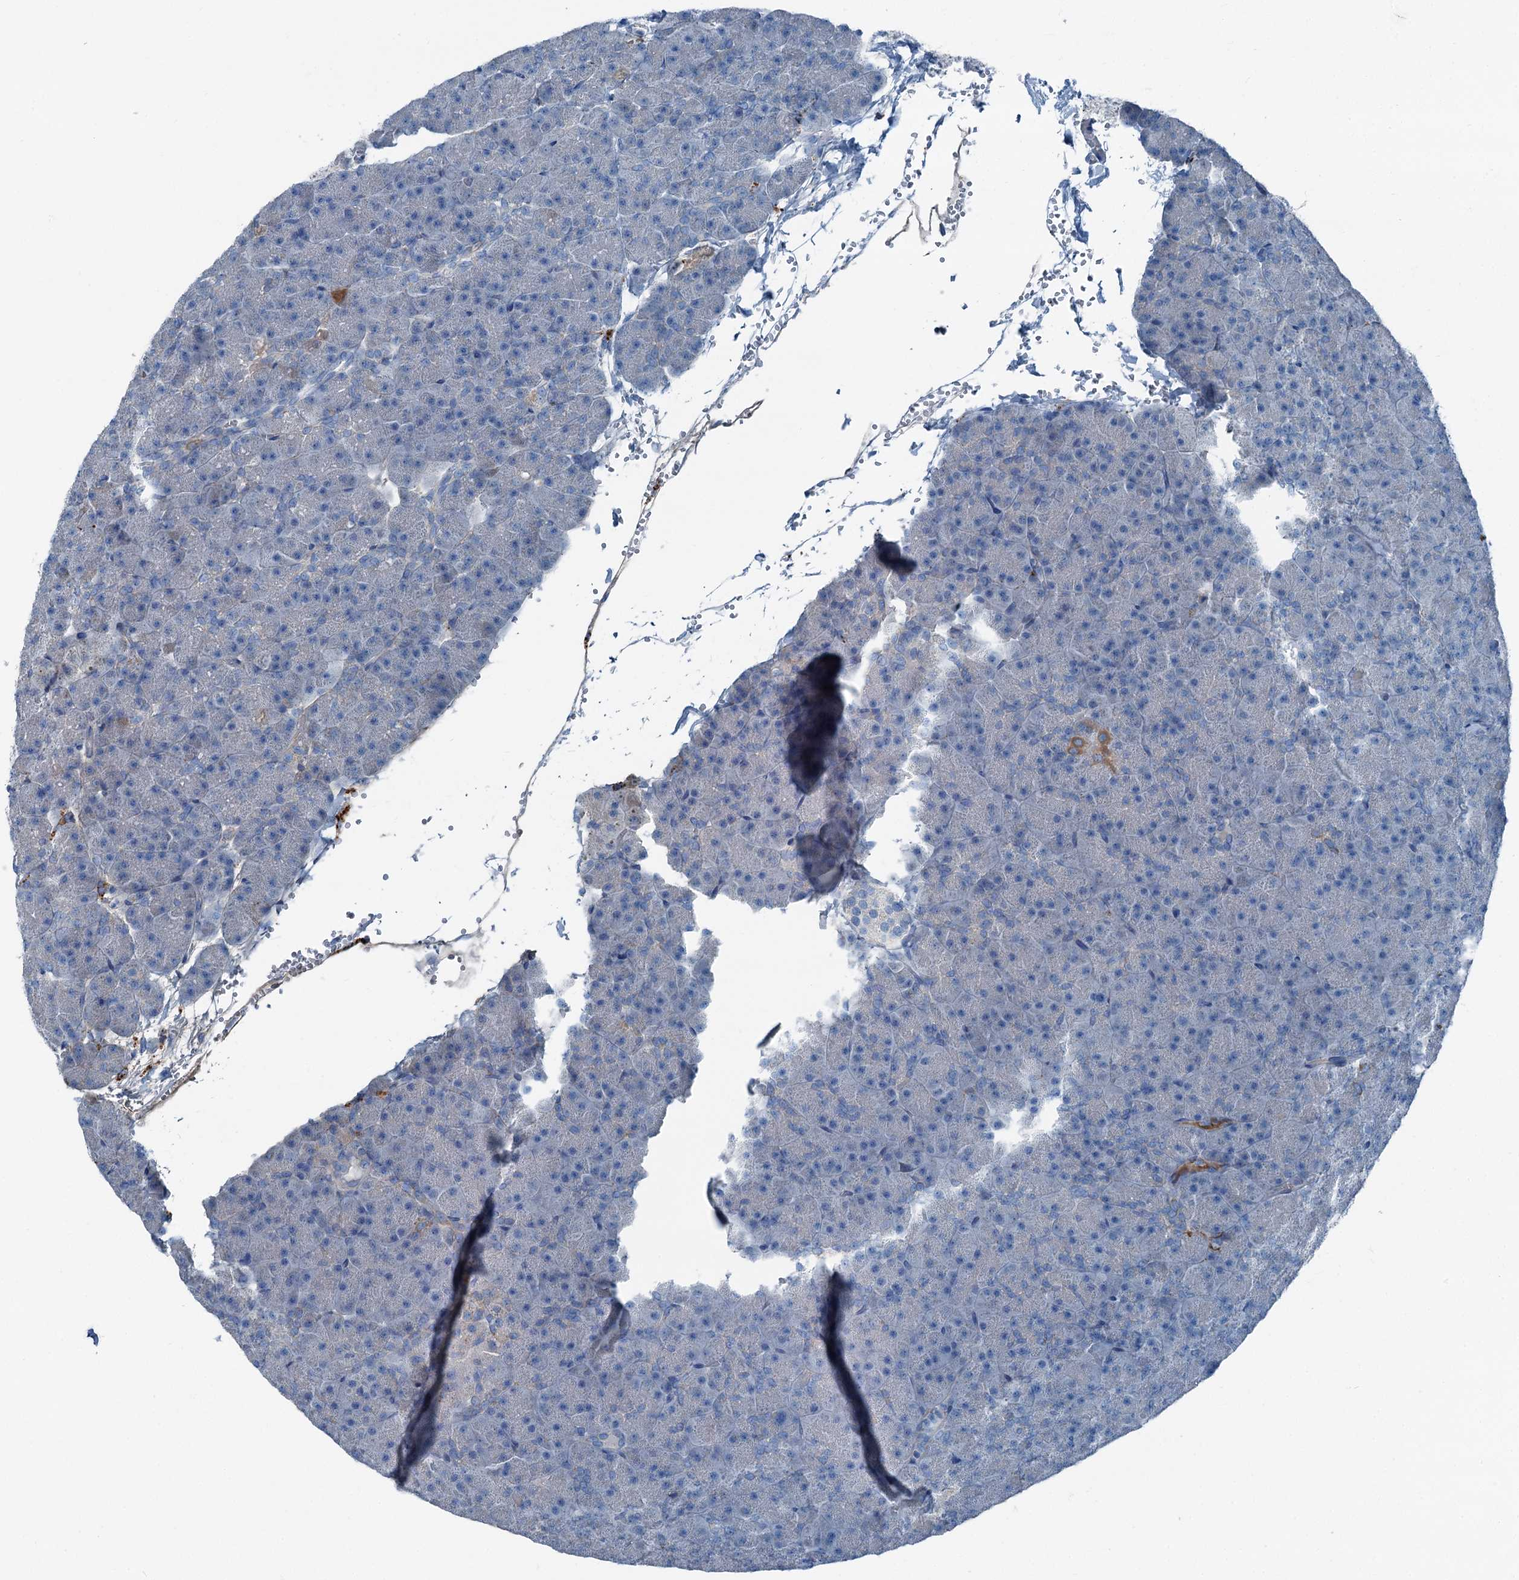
{"staining": {"intensity": "moderate", "quantity": "<25%", "location": "cytoplasmic/membranous"}, "tissue": "pancreas", "cell_type": "Exocrine glandular cells", "image_type": "normal", "snomed": [{"axis": "morphology", "description": "Normal tissue, NOS"}, {"axis": "topography", "description": "Pancreas"}], "caption": "Protein staining by IHC demonstrates moderate cytoplasmic/membranous positivity in approximately <25% of exocrine glandular cells in benign pancreas. (DAB IHC, brown staining for protein, blue staining for nuclei).", "gene": "AXL", "patient": {"sex": "male", "age": 36}}